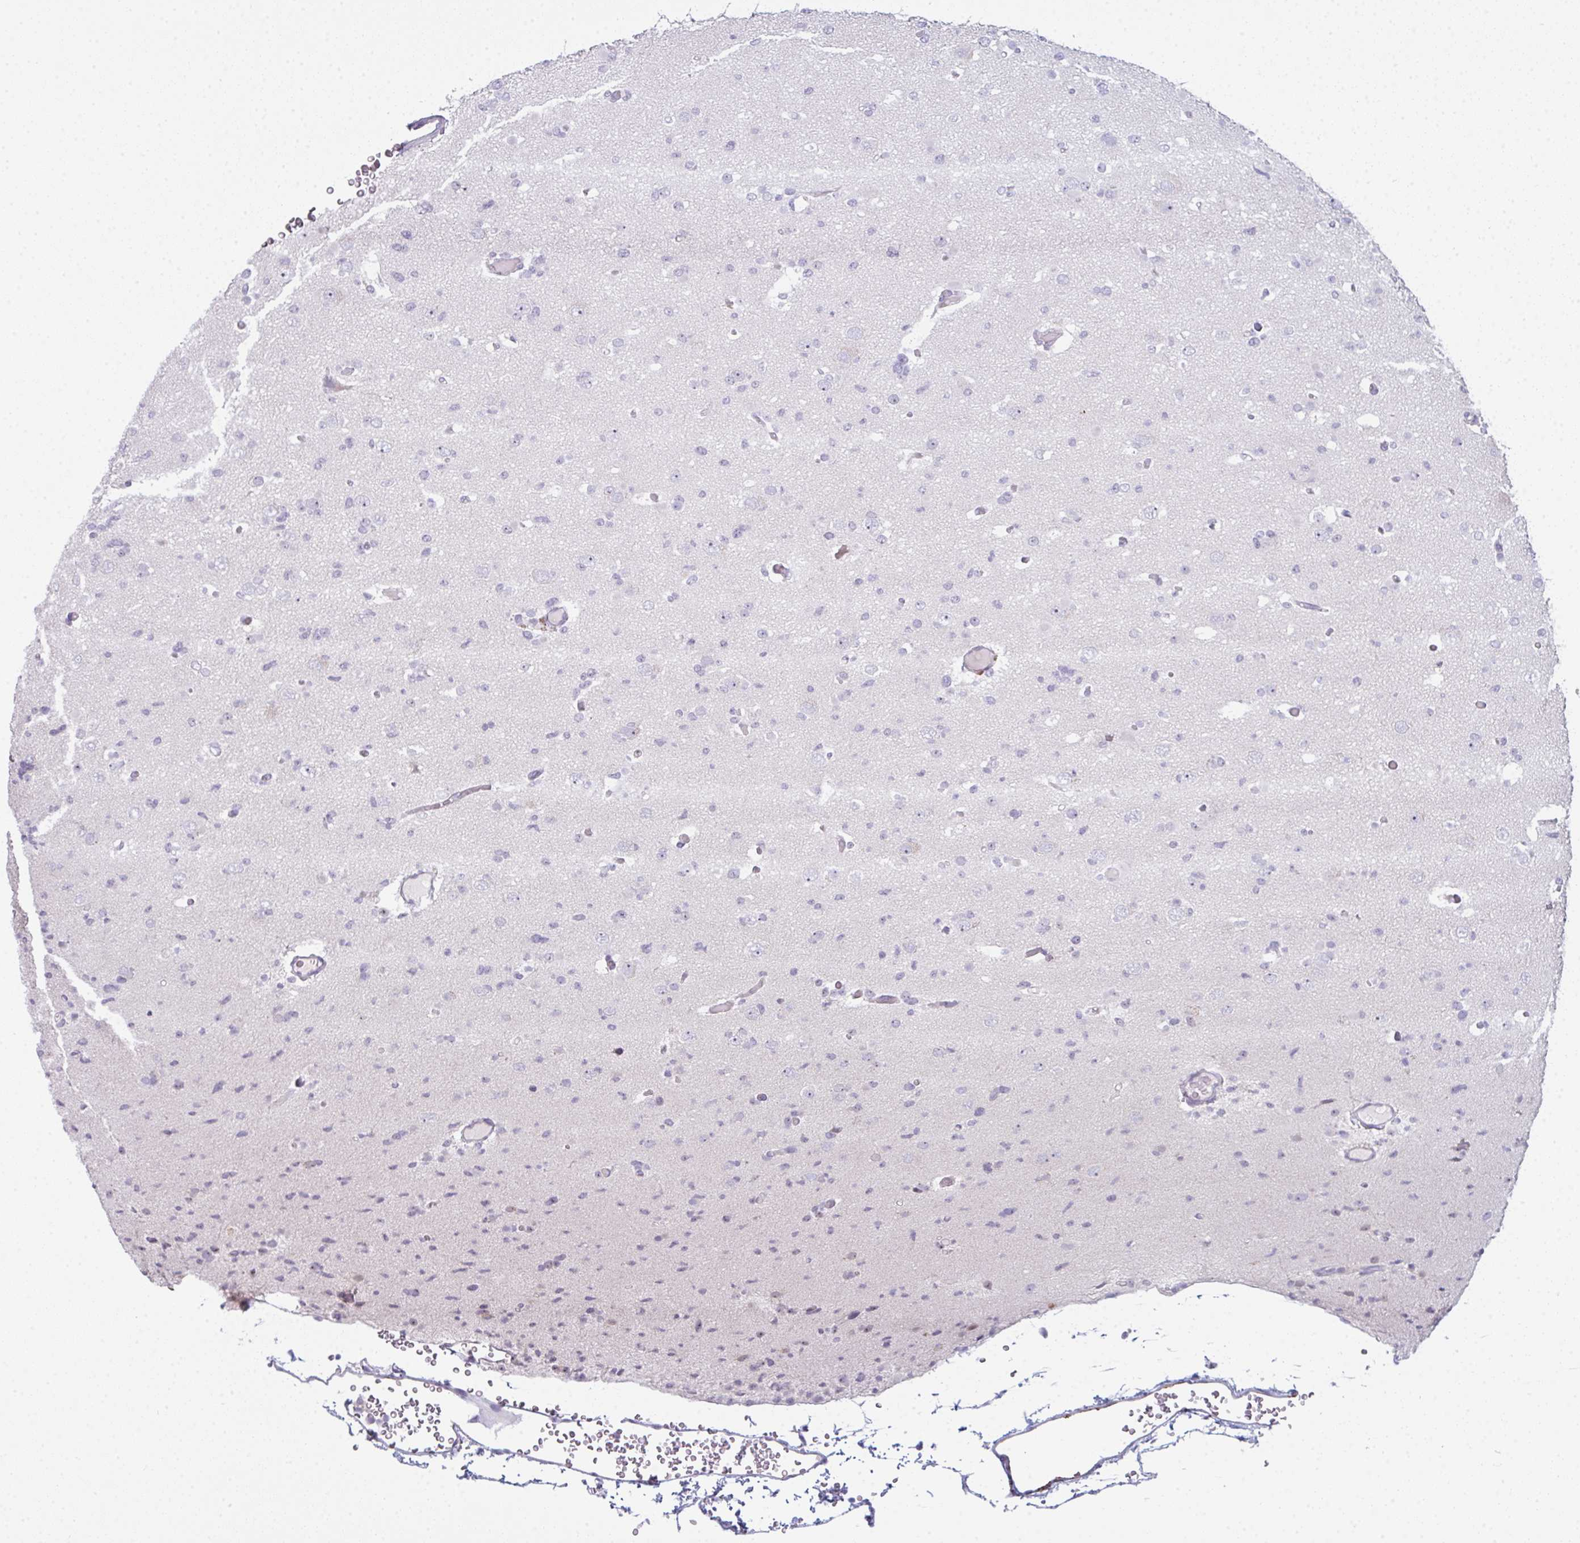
{"staining": {"intensity": "negative", "quantity": "none", "location": "none"}, "tissue": "glioma", "cell_type": "Tumor cells", "image_type": "cancer", "snomed": [{"axis": "morphology", "description": "Glioma, malignant, Low grade"}, {"axis": "topography", "description": "Brain"}], "caption": "IHC photomicrograph of neoplastic tissue: human glioma stained with DAB (3,3'-diaminobenzidine) reveals no significant protein expression in tumor cells.", "gene": "CD80", "patient": {"sex": "female", "age": 22}}